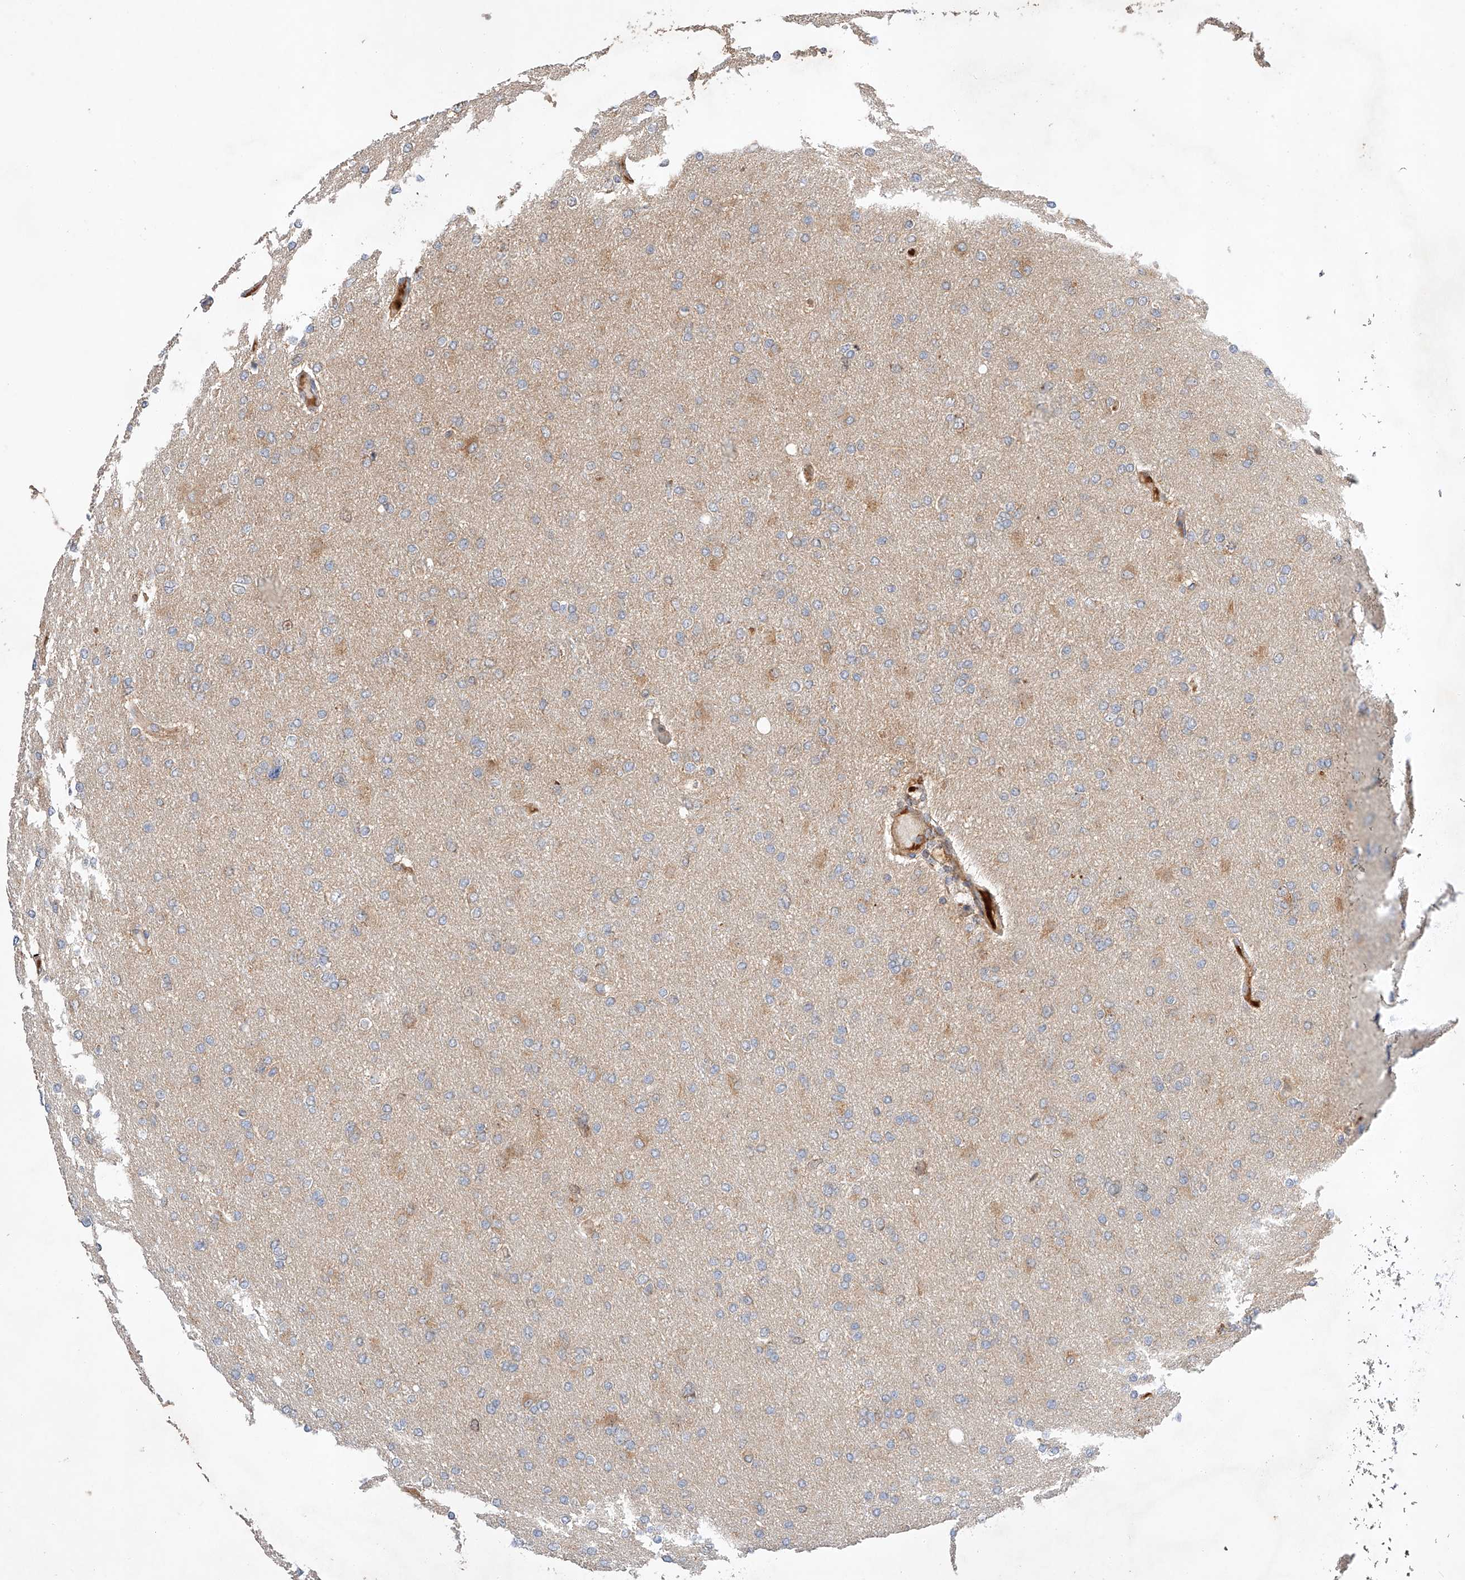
{"staining": {"intensity": "weak", "quantity": "<25%", "location": "cytoplasmic/membranous"}, "tissue": "glioma", "cell_type": "Tumor cells", "image_type": "cancer", "snomed": [{"axis": "morphology", "description": "Glioma, malignant, High grade"}, {"axis": "topography", "description": "Cerebral cortex"}], "caption": "Human malignant glioma (high-grade) stained for a protein using immunohistochemistry (IHC) displays no expression in tumor cells.", "gene": "RAB23", "patient": {"sex": "female", "age": 36}}